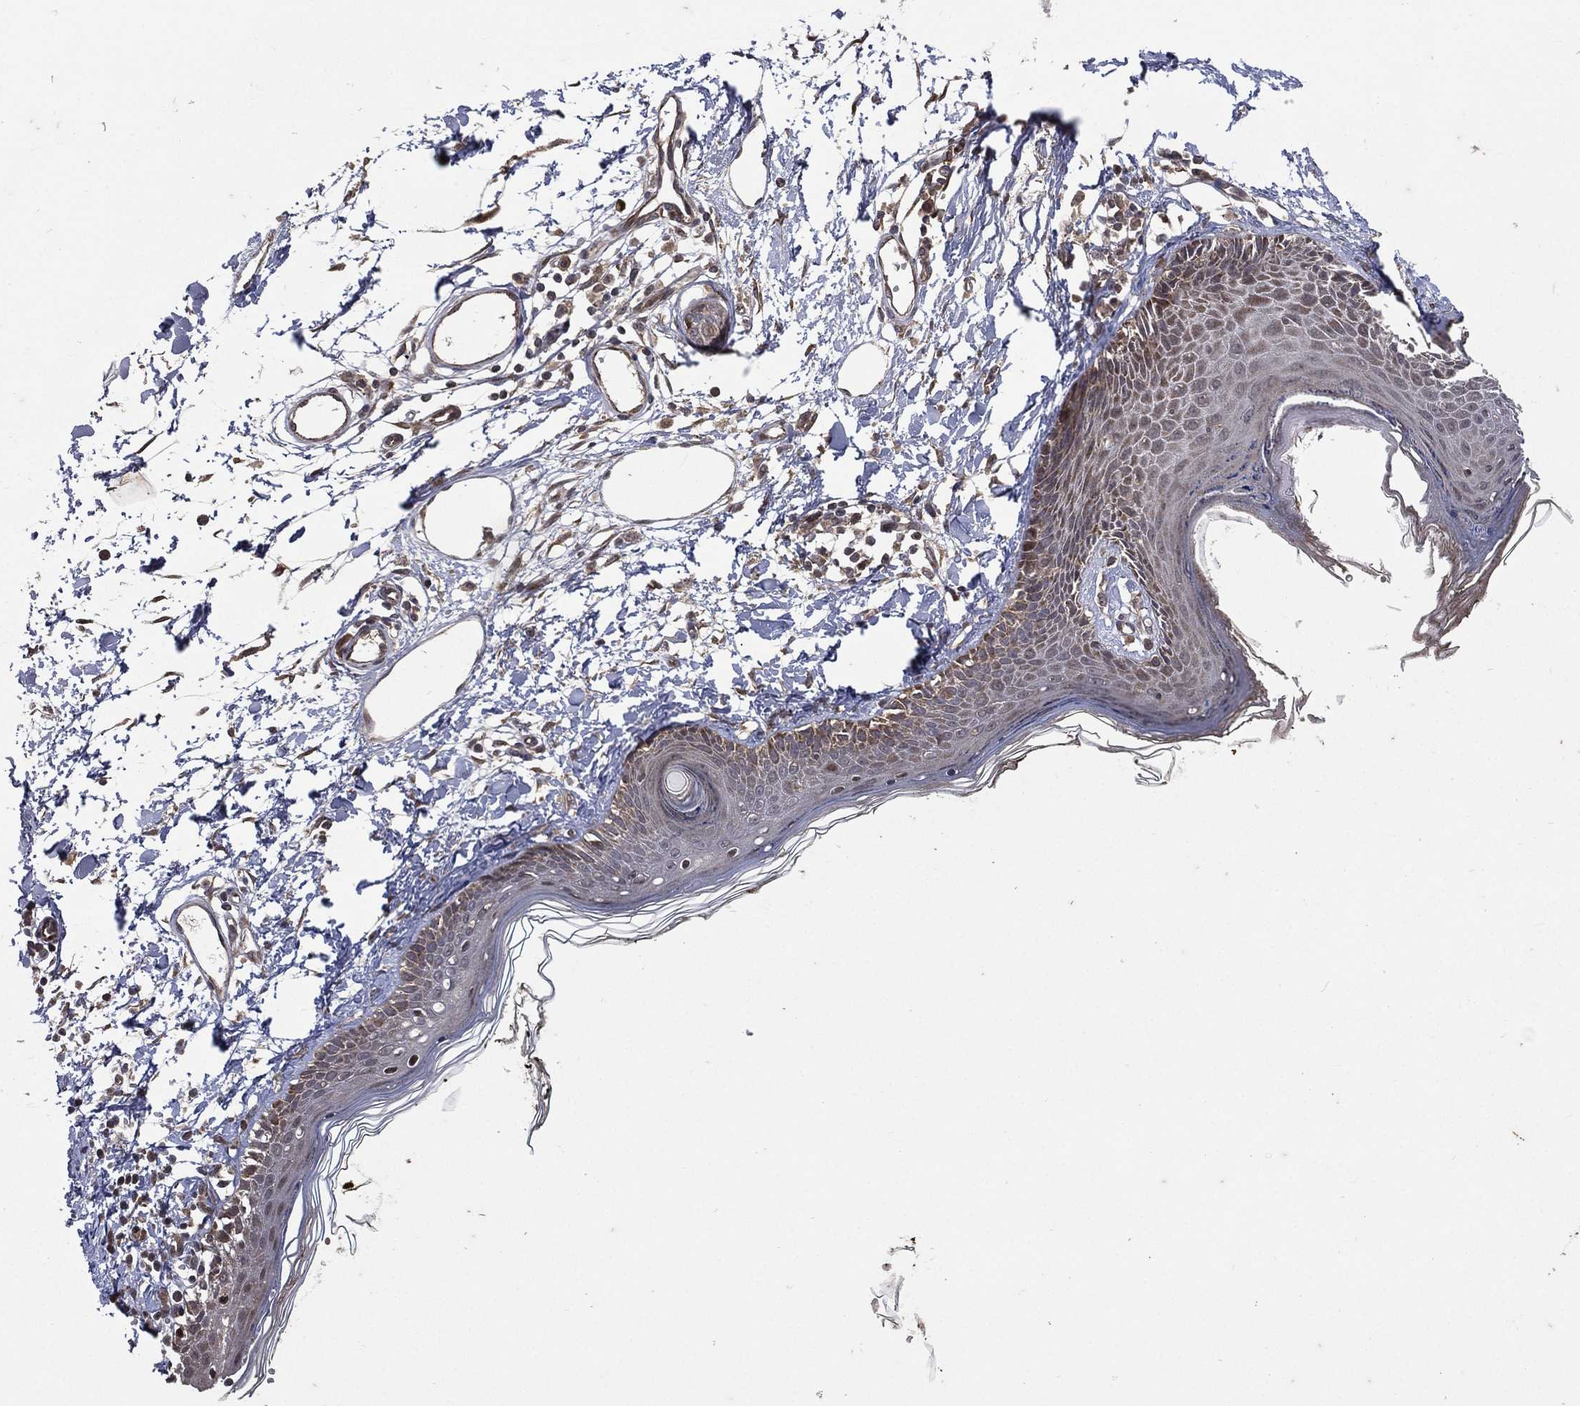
{"staining": {"intensity": "moderate", "quantity": "25%-75%", "location": "cytoplasmic/membranous,nuclear"}, "tissue": "skin", "cell_type": "Fibroblasts", "image_type": "normal", "snomed": [{"axis": "morphology", "description": "Normal tissue, NOS"}, {"axis": "topography", "description": "Skin"}], "caption": "Protein staining by IHC exhibits moderate cytoplasmic/membranous,nuclear staining in approximately 25%-75% of fibroblasts in unremarkable skin. The protein of interest is shown in brown color, while the nuclei are stained blue.", "gene": "RAB11FIP4", "patient": {"sex": "male", "age": 76}}